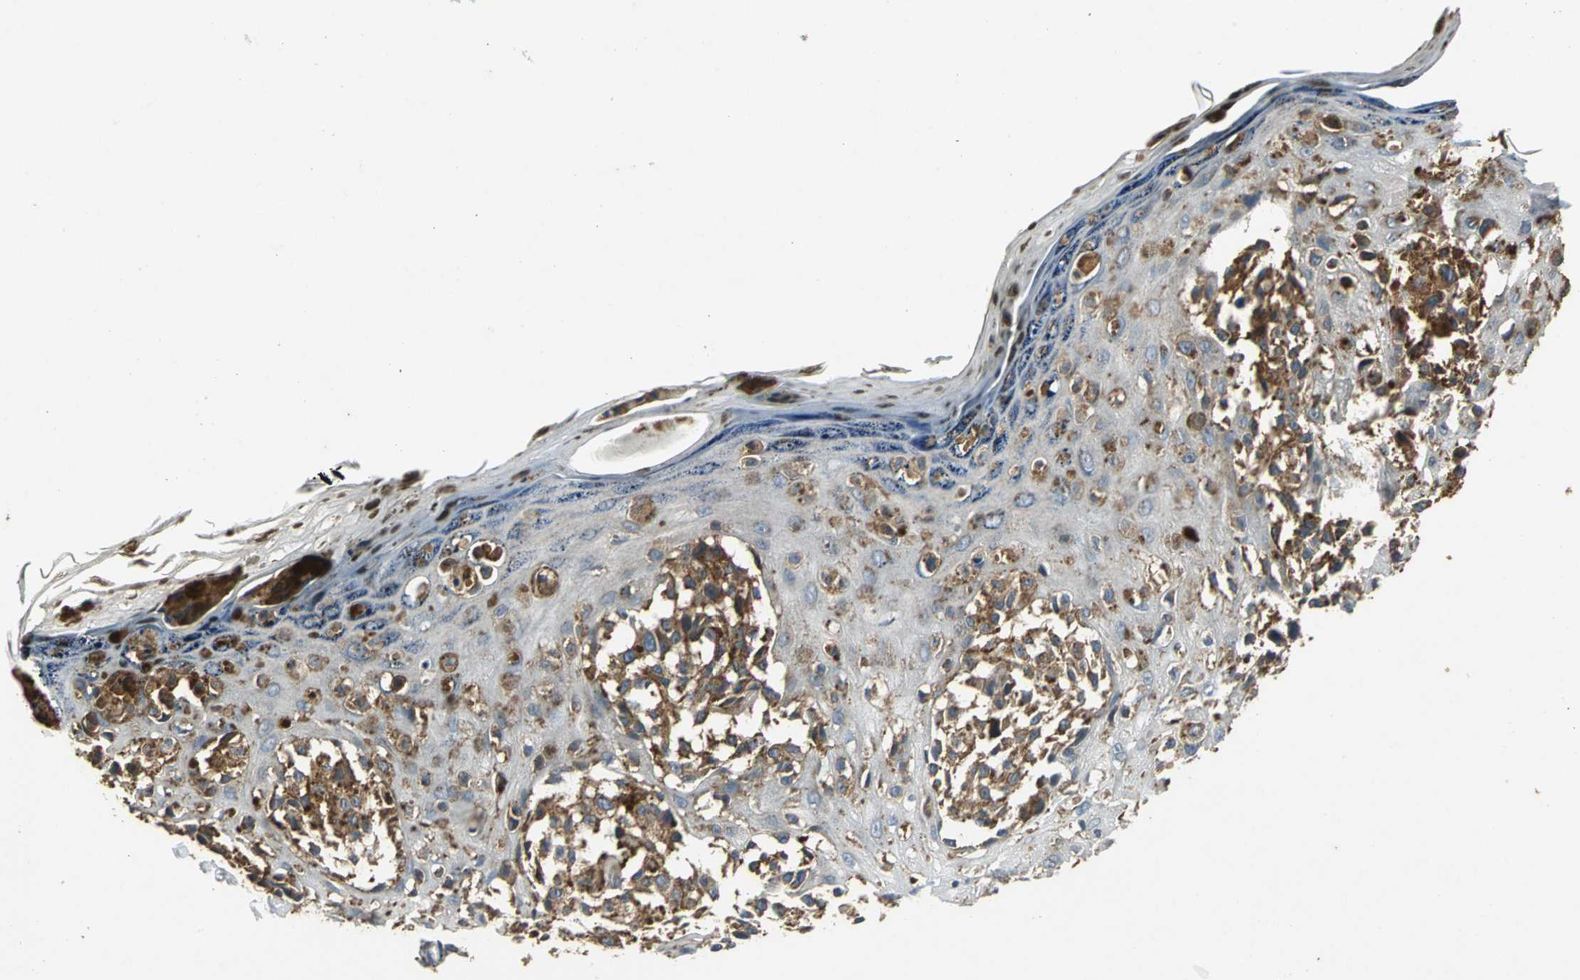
{"staining": {"intensity": "moderate", "quantity": ">75%", "location": "cytoplasmic/membranous"}, "tissue": "melanoma", "cell_type": "Tumor cells", "image_type": "cancer", "snomed": [{"axis": "morphology", "description": "Malignant melanoma, NOS"}, {"axis": "topography", "description": "Skin"}], "caption": "Immunohistochemical staining of human melanoma demonstrates moderate cytoplasmic/membranous protein positivity in about >75% of tumor cells.", "gene": "IRF3", "patient": {"sex": "female", "age": 38}}